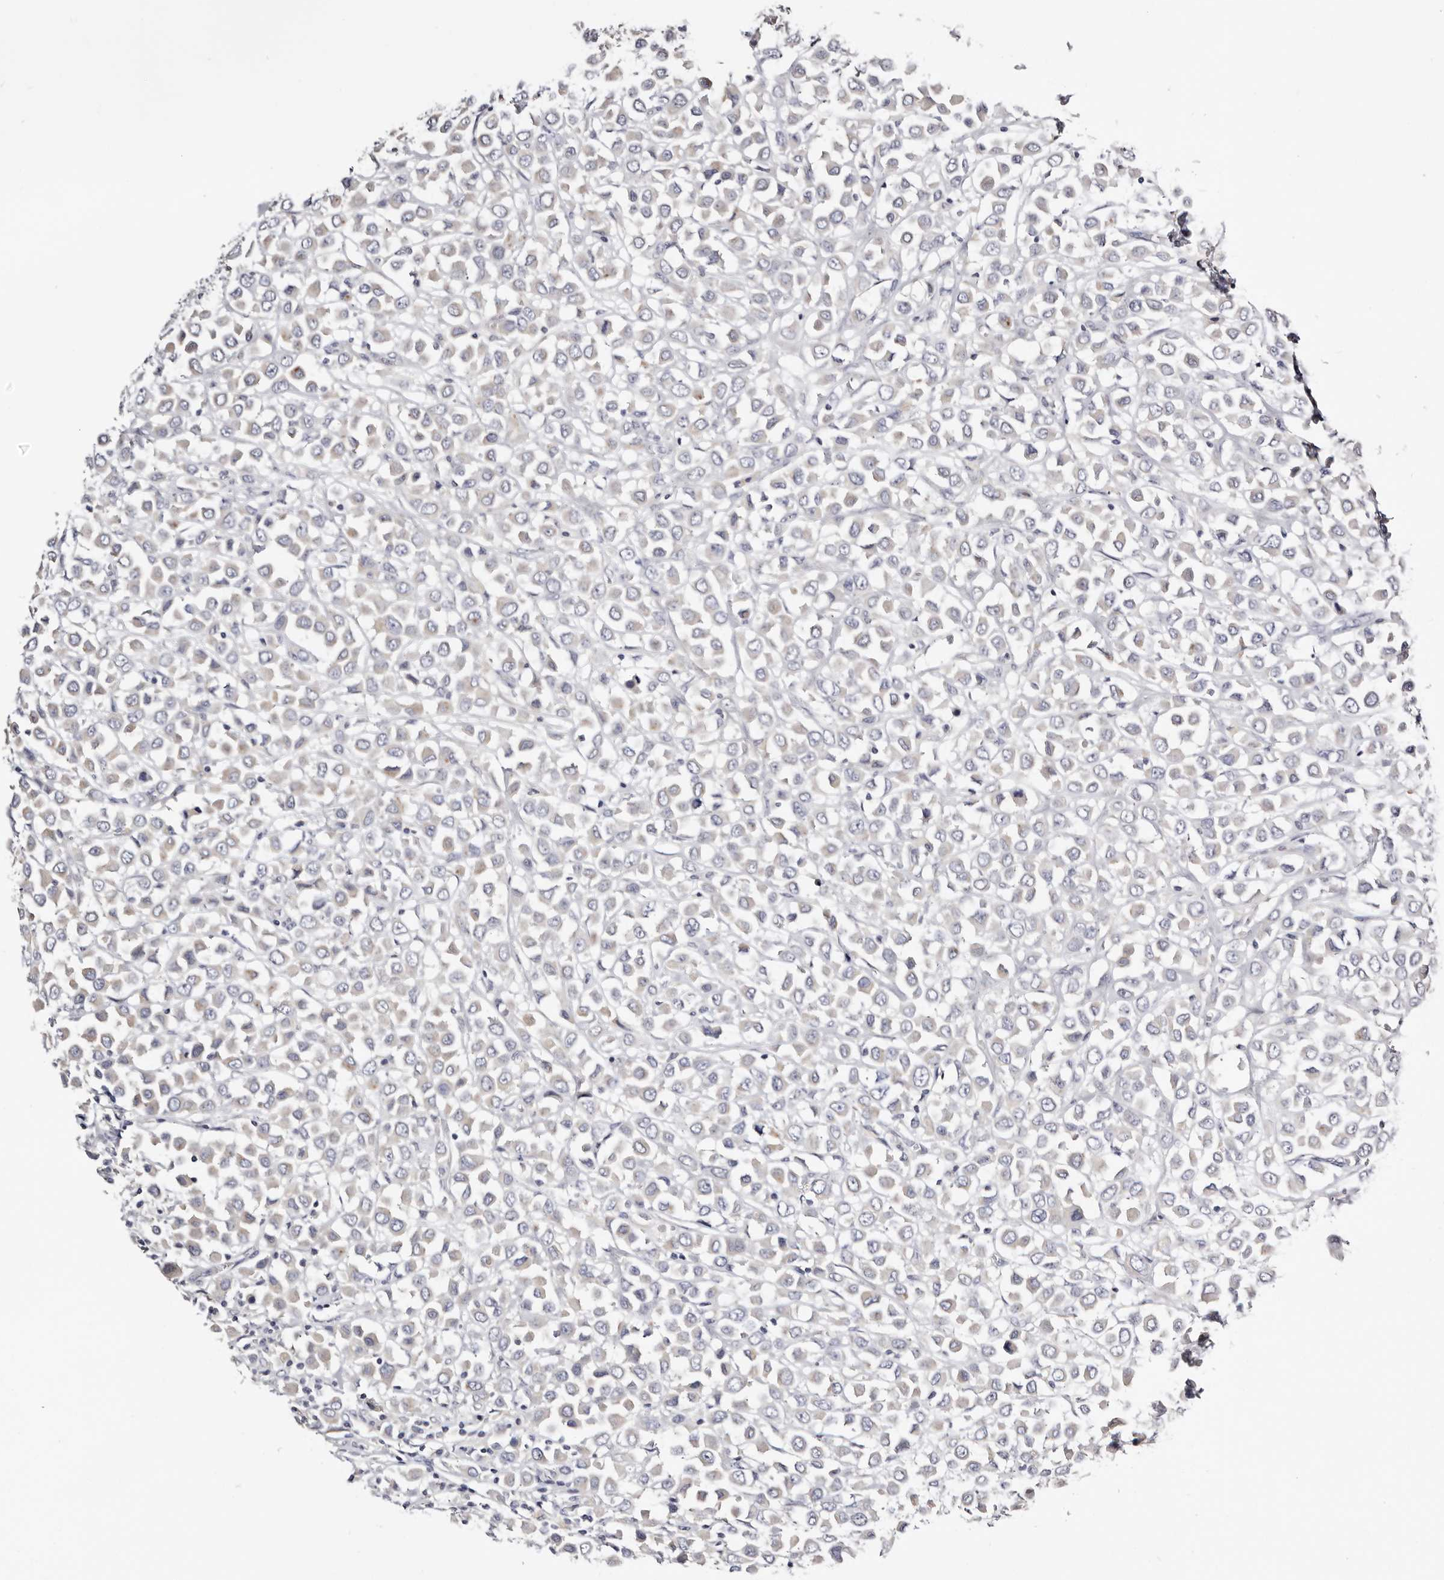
{"staining": {"intensity": "negative", "quantity": "none", "location": "none"}, "tissue": "breast cancer", "cell_type": "Tumor cells", "image_type": "cancer", "snomed": [{"axis": "morphology", "description": "Duct carcinoma"}, {"axis": "topography", "description": "Breast"}], "caption": "Immunohistochemistry micrograph of breast invasive ductal carcinoma stained for a protein (brown), which displays no expression in tumor cells.", "gene": "ROM1", "patient": {"sex": "female", "age": 61}}